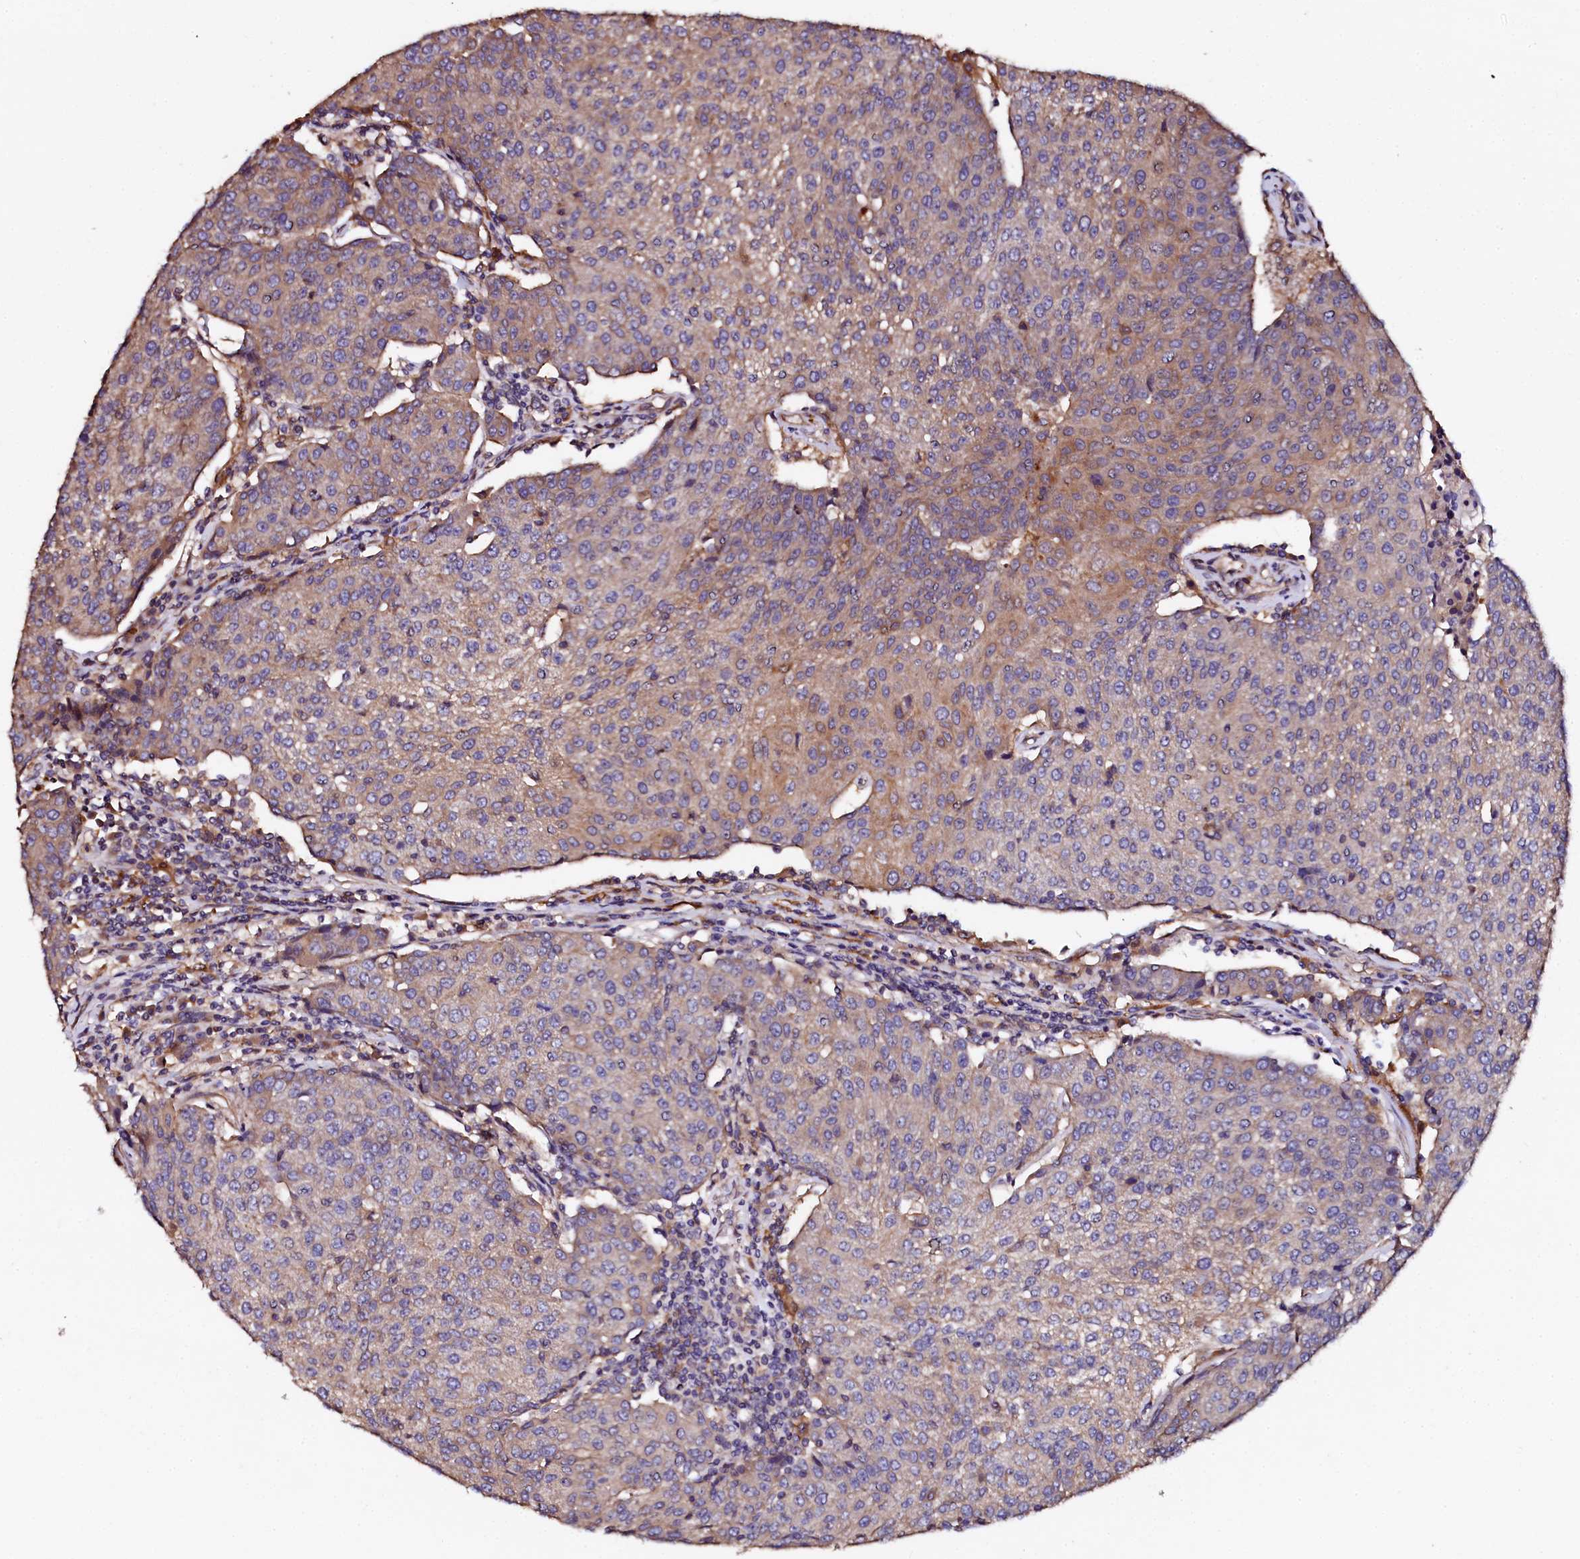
{"staining": {"intensity": "weak", "quantity": "25%-75%", "location": "cytoplasmic/membranous"}, "tissue": "urothelial cancer", "cell_type": "Tumor cells", "image_type": "cancer", "snomed": [{"axis": "morphology", "description": "Urothelial carcinoma, High grade"}, {"axis": "topography", "description": "Urinary bladder"}], "caption": "Tumor cells exhibit low levels of weak cytoplasmic/membranous staining in approximately 25%-75% of cells in urothelial carcinoma (high-grade). Nuclei are stained in blue.", "gene": "APPL2", "patient": {"sex": "female", "age": 85}}